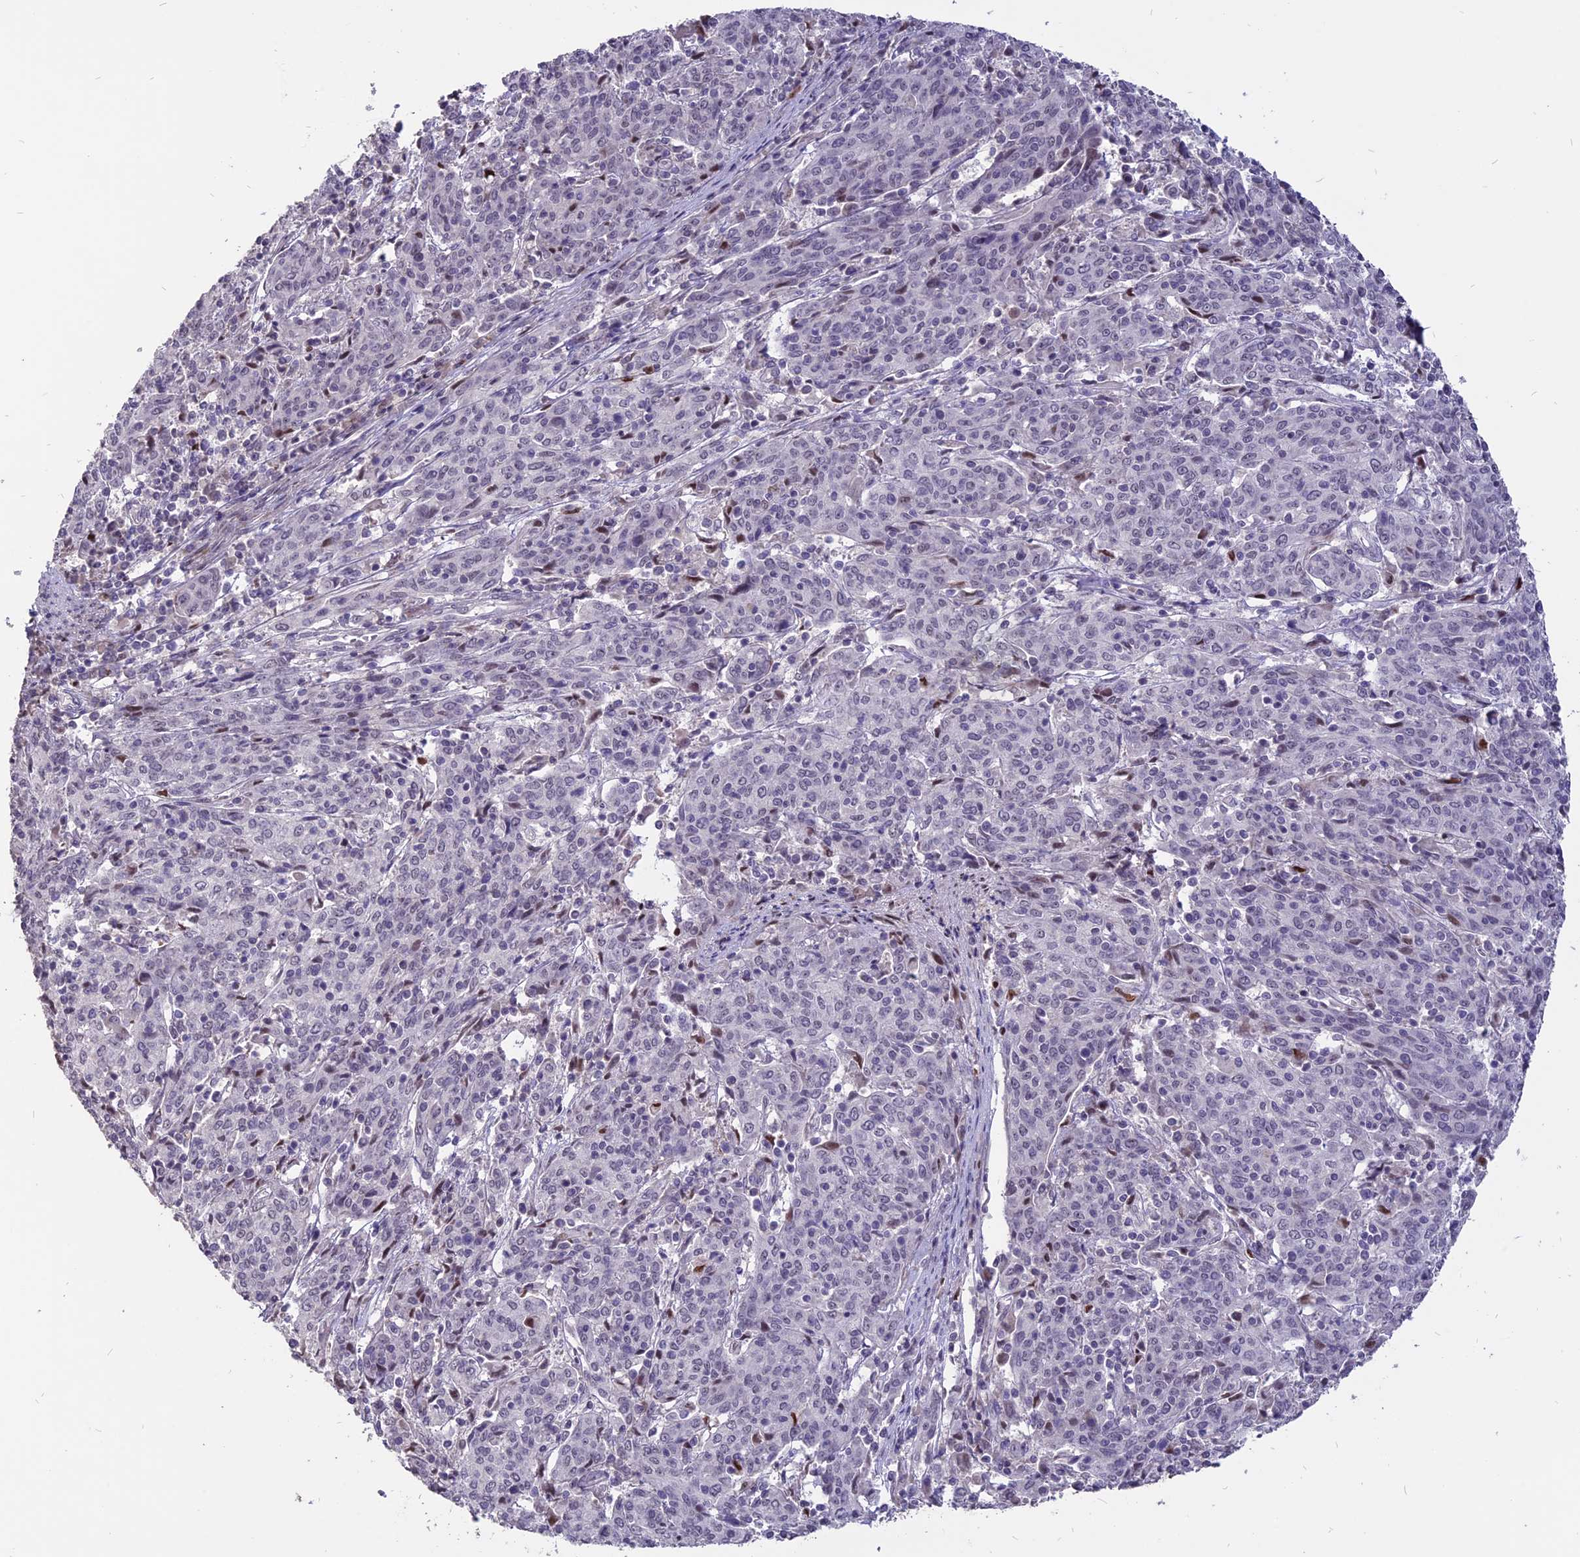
{"staining": {"intensity": "negative", "quantity": "none", "location": "none"}, "tissue": "cervical cancer", "cell_type": "Tumor cells", "image_type": "cancer", "snomed": [{"axis": "morphology", "description": "Squamous cell carcinoma, NOS"}, {"axis": "topography", "description": "Cervix"}], "caption": "IHC histopathology image of human squamous cell carcinoma (cervical) stained for a protein (brown), which exhibits no expression in tumor cells.", "gene": "TMEM263", "patient": {"sex": "female", "age": 67}}